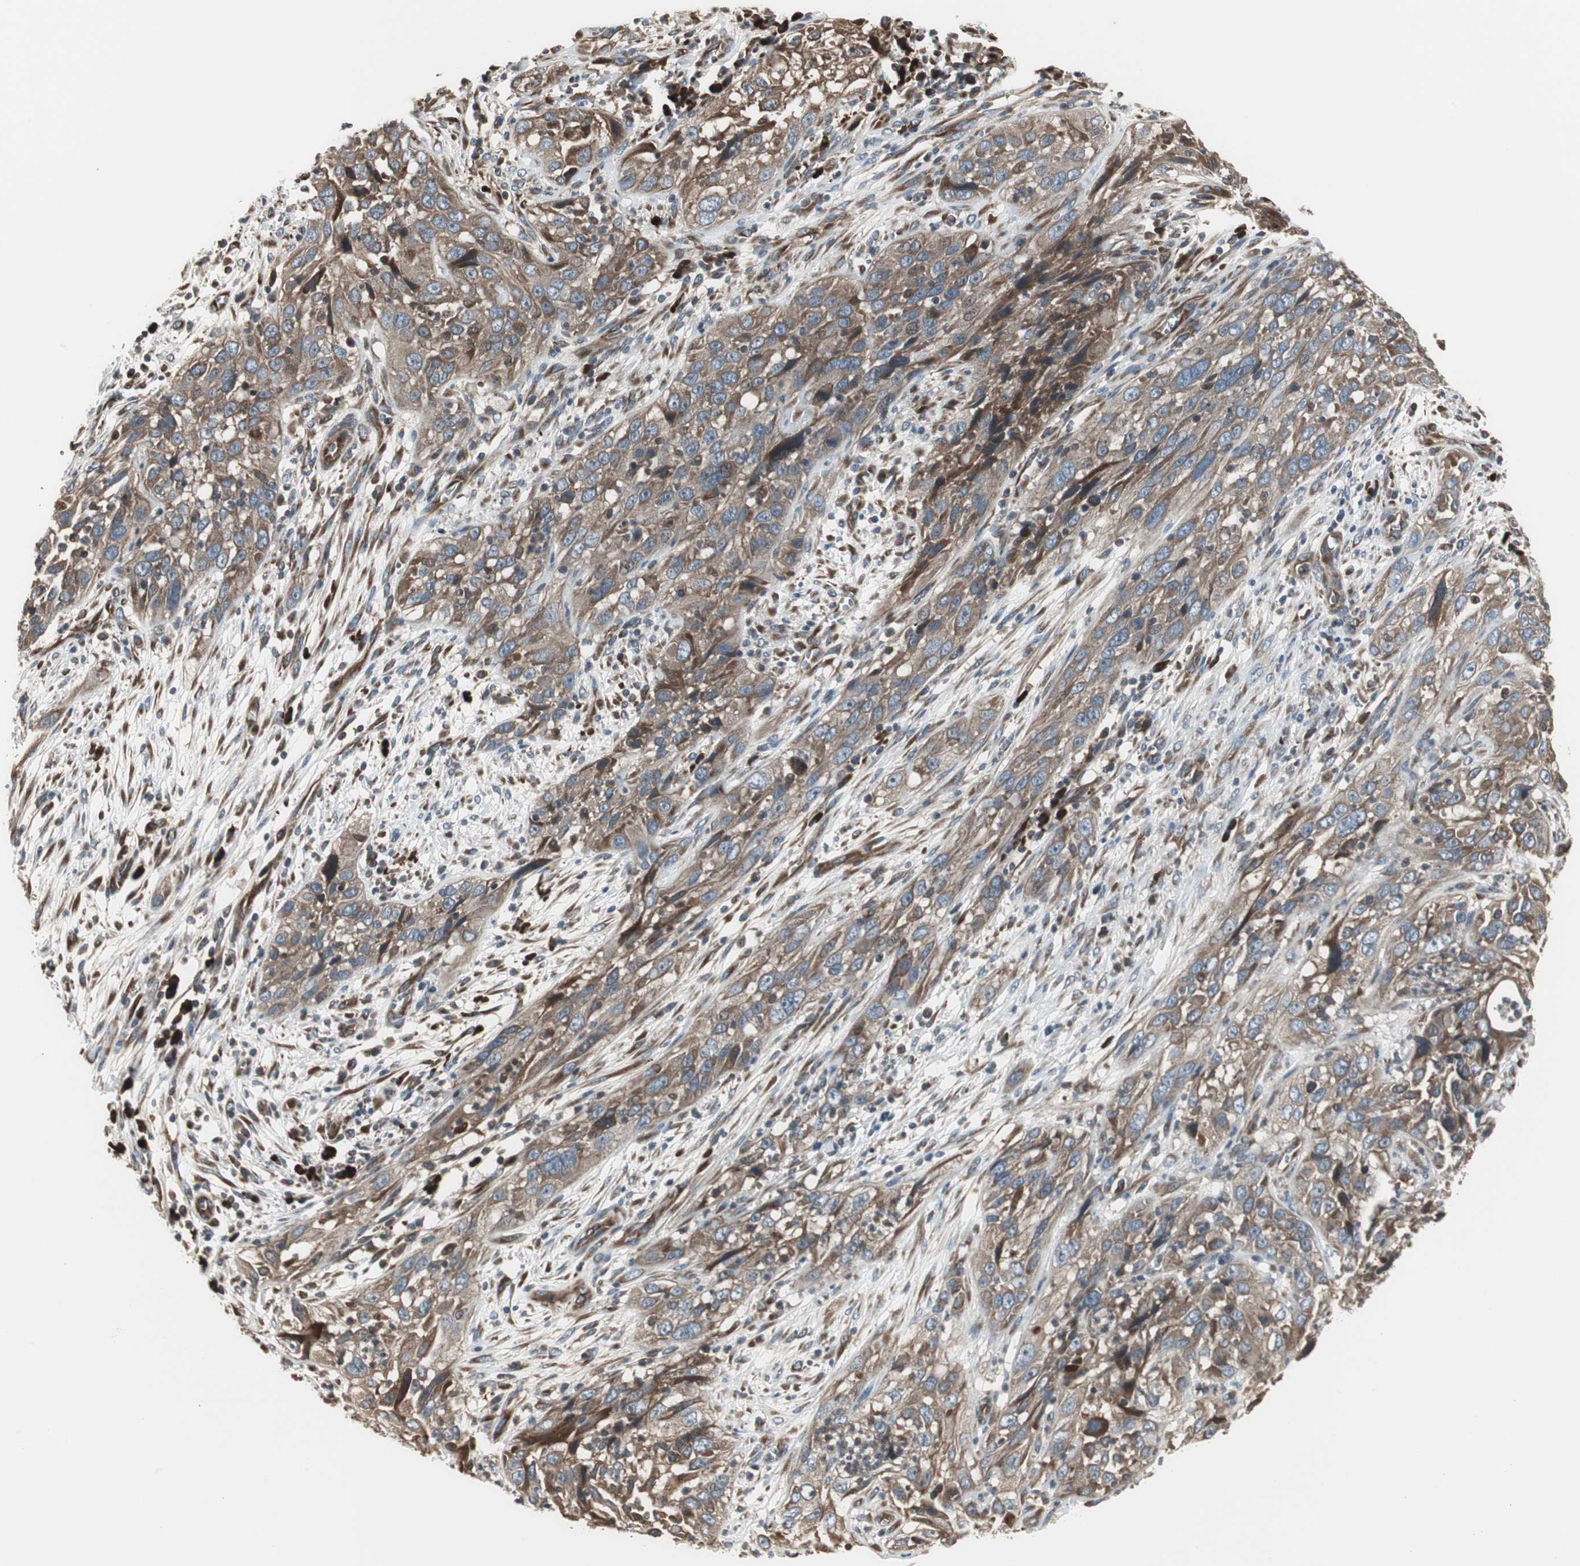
{"staining": {"intensity": "moderate", "quantity": ">75%", "location": "cytoplasmic/membranous"}, "tissue": "cervical cancer", "cell_type": "Tumor cells", "image_type": "cancer", "snomed": [{"axis": "morphology", "description": "Squamous cell carcinoma, NOS"}, {"axis": "topography", "description": "Cervix"}], "caption": "Moderate cytoplasmic/membranous expression is appreciated in approximately >75% of tumor cells in cervical cancer.", "gene": "CHP1", "patient": {"sex": "female", "age": 32}}